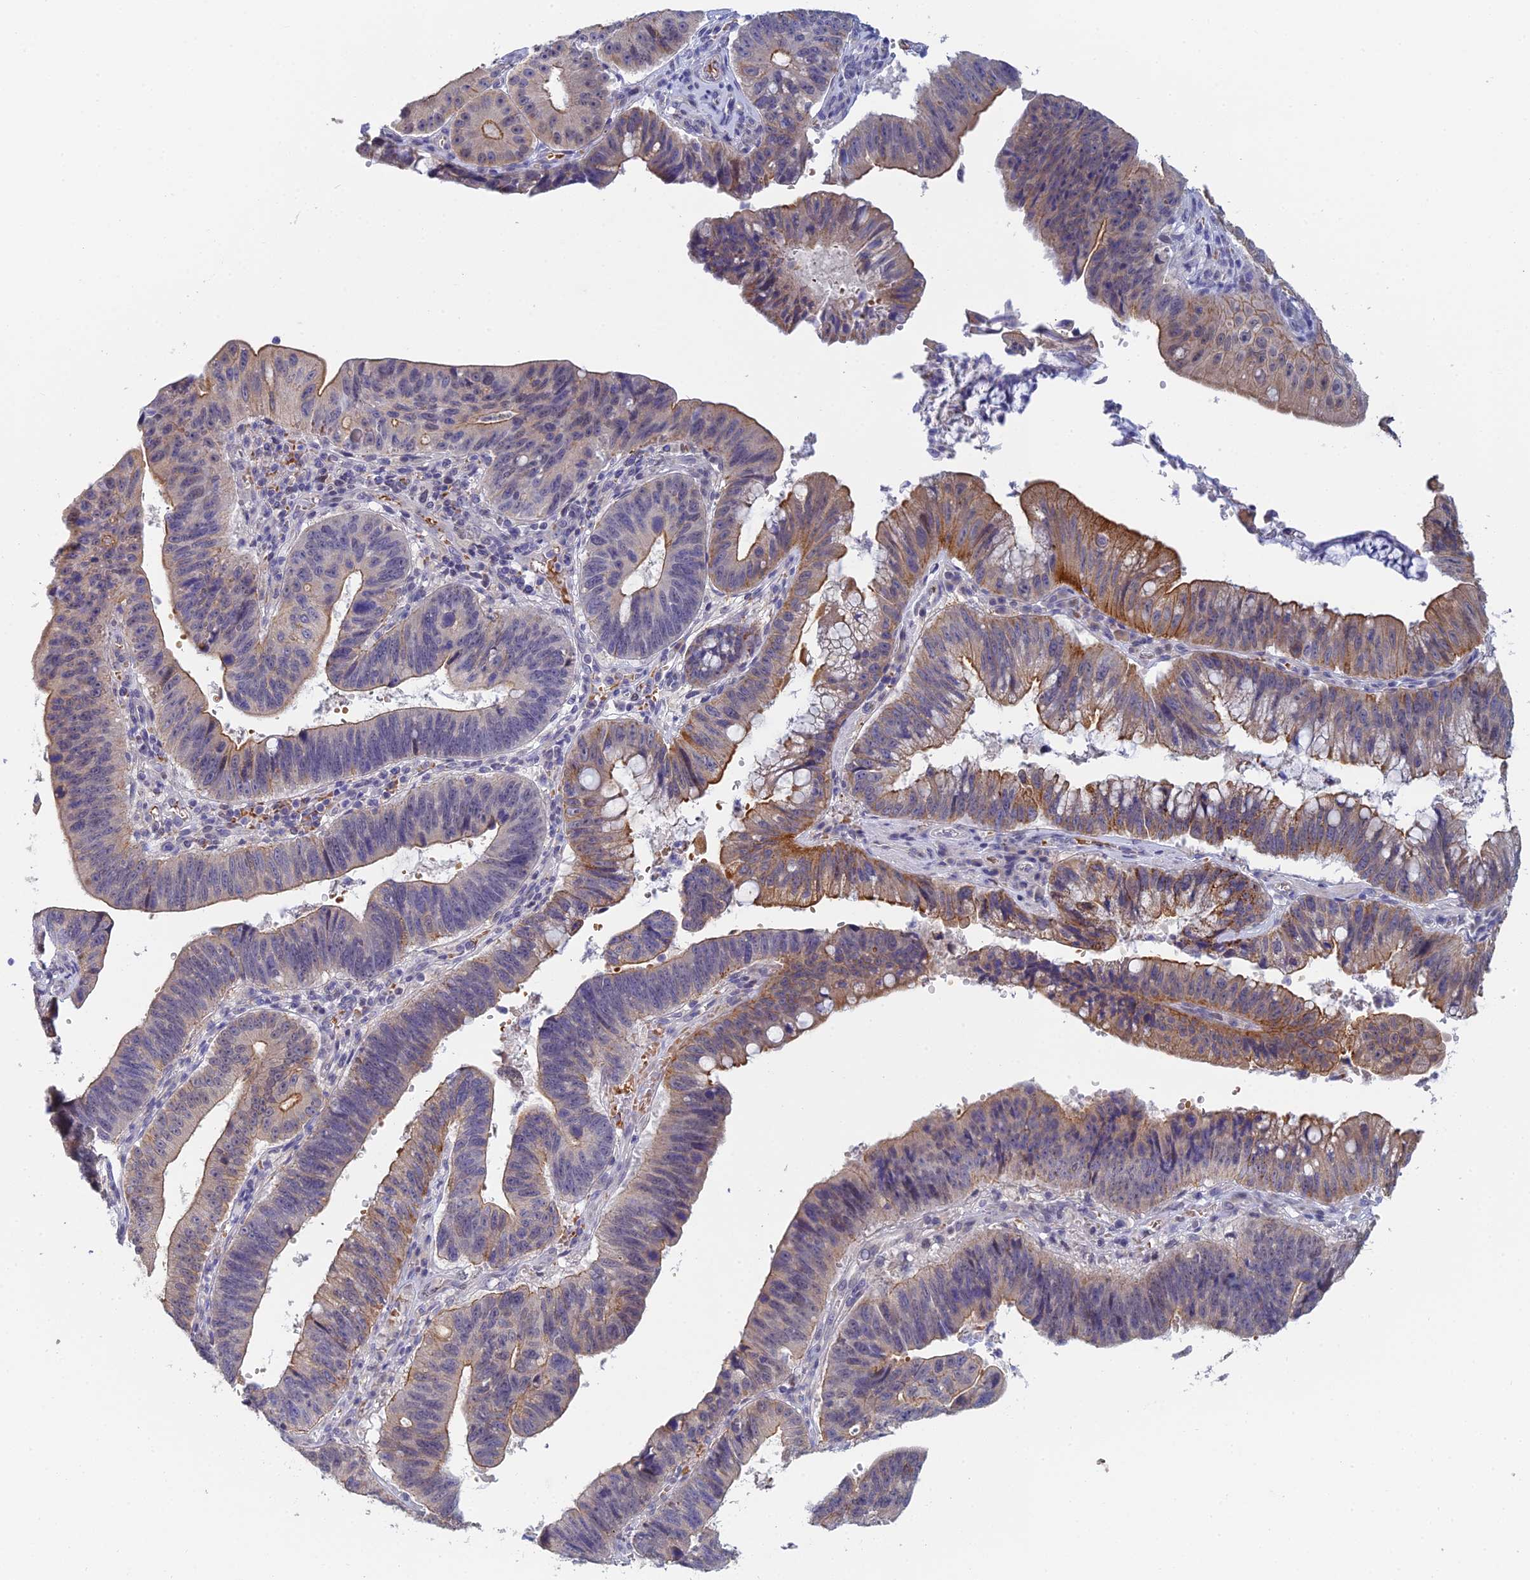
{"staining": {"intensity": "moderate", "quantity": "<25%", "location": "cytoplasmic/membranous"}, "tissue": "stomach cancer", "cell_type": "Tumor cells", "image_type": "cancer", "snomed": [{"axis": "morphology", "description": "Adenocarcinoma, NOS"}, {"axis": "topography", "description": "Stomach"}], "caption": "The immunohistochemical stain labels moderate cytoplasmic/membranous expression in tumor cells of stomach cancer tissue.", "gene": "GIPC1", "patient": {"sex": "male", "age": 59}}